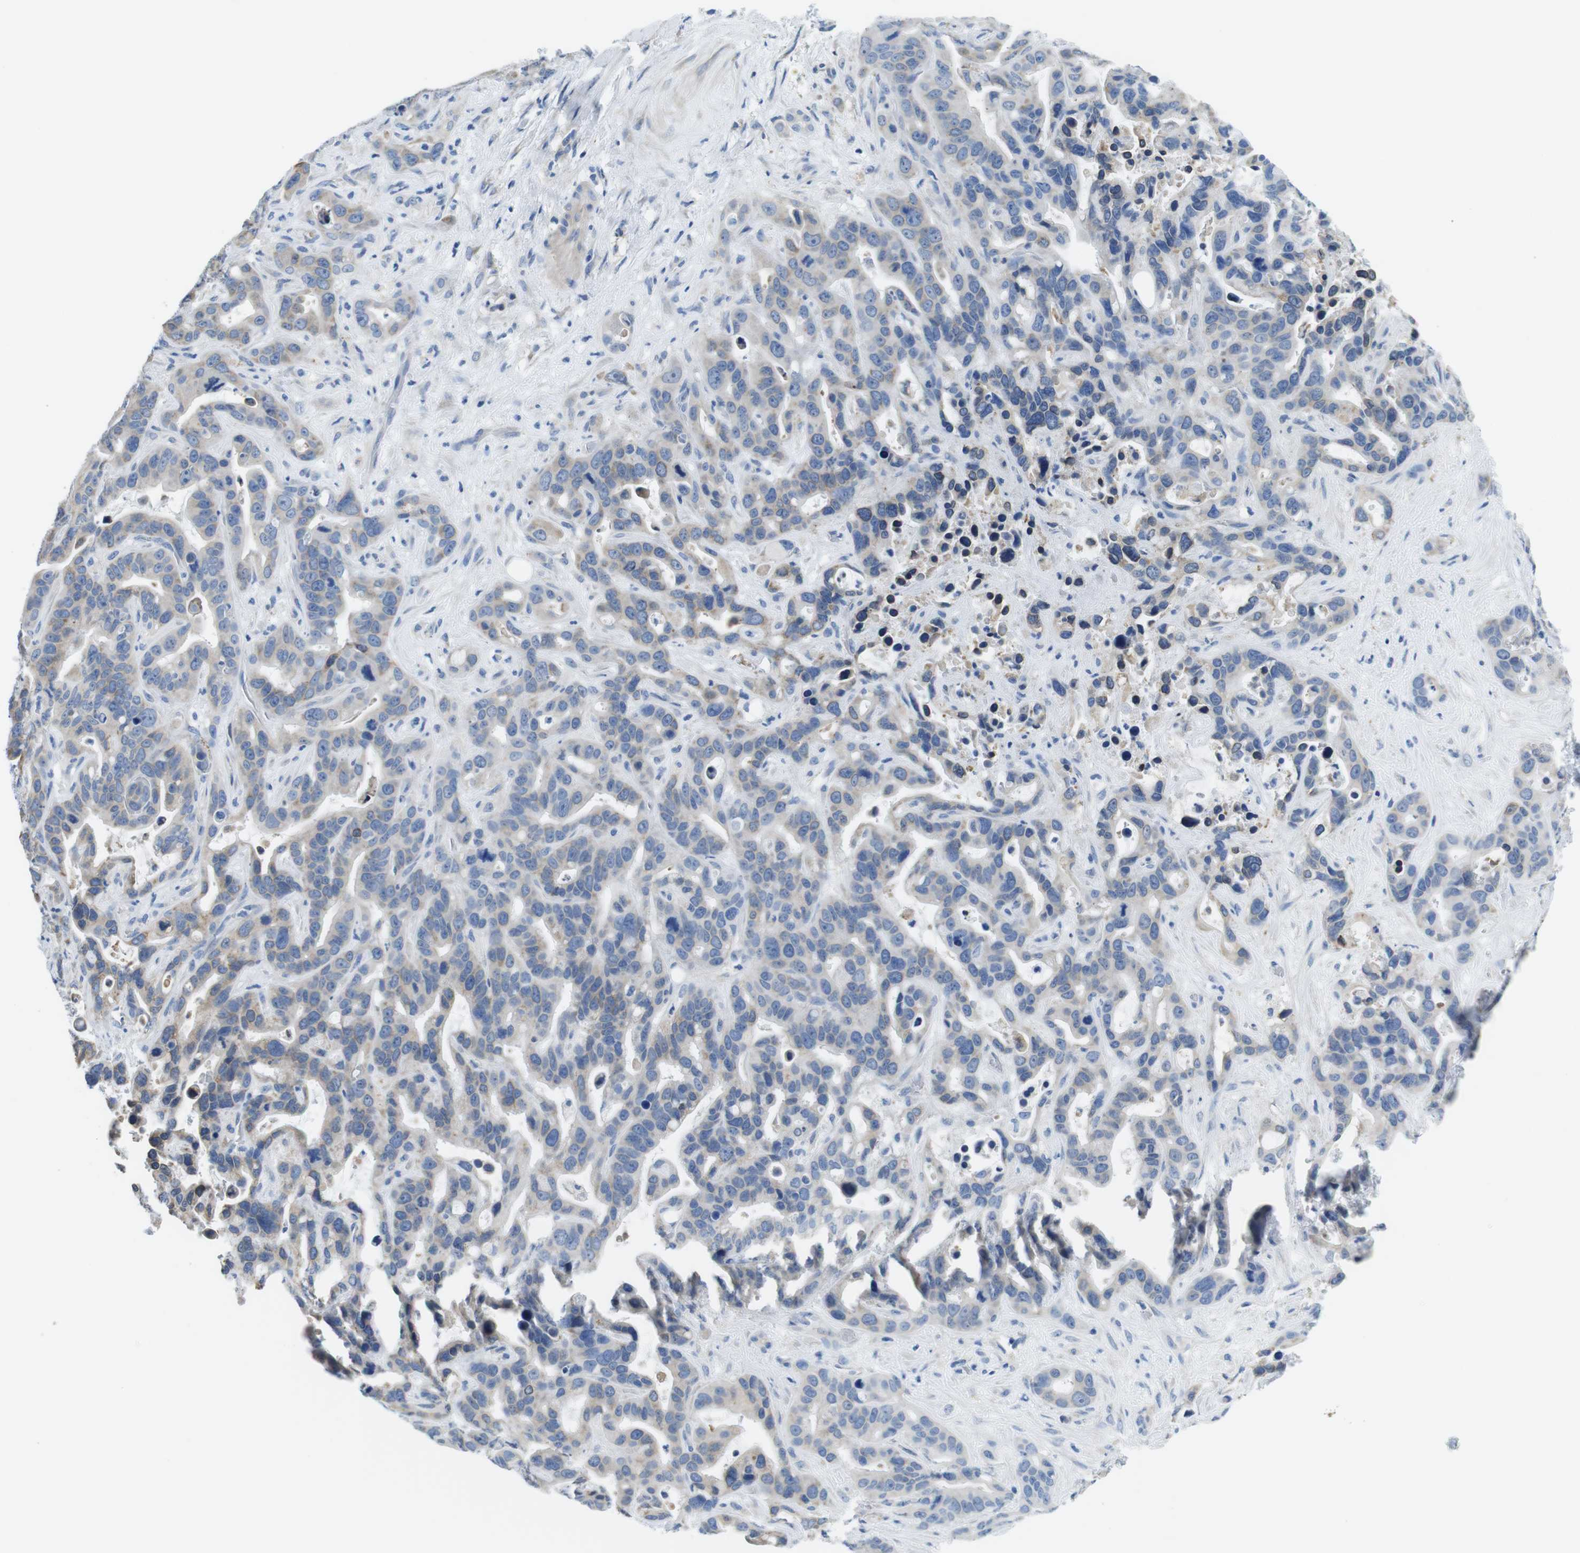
{"staining": {"intensity": "weak", "quantity": "<25%", "location": "cytoplasmic/membranous"}, "tissue": "liver cancer", "cell_type": "Tumor cells", "image_type": "cancer", "snomed": [{"axis": "morphology", "description": "Cholangiocarcinoma"}, {"axis": "topography", "description": "Liver"}], "caption": "High power microscopy histopathology image of an IHC micrograph of cholangiocarcinoma (liver), revealing no significant staining in tumor cells.", "gene": "CDH8", "patient": {"sex": "female", "age": 65}}